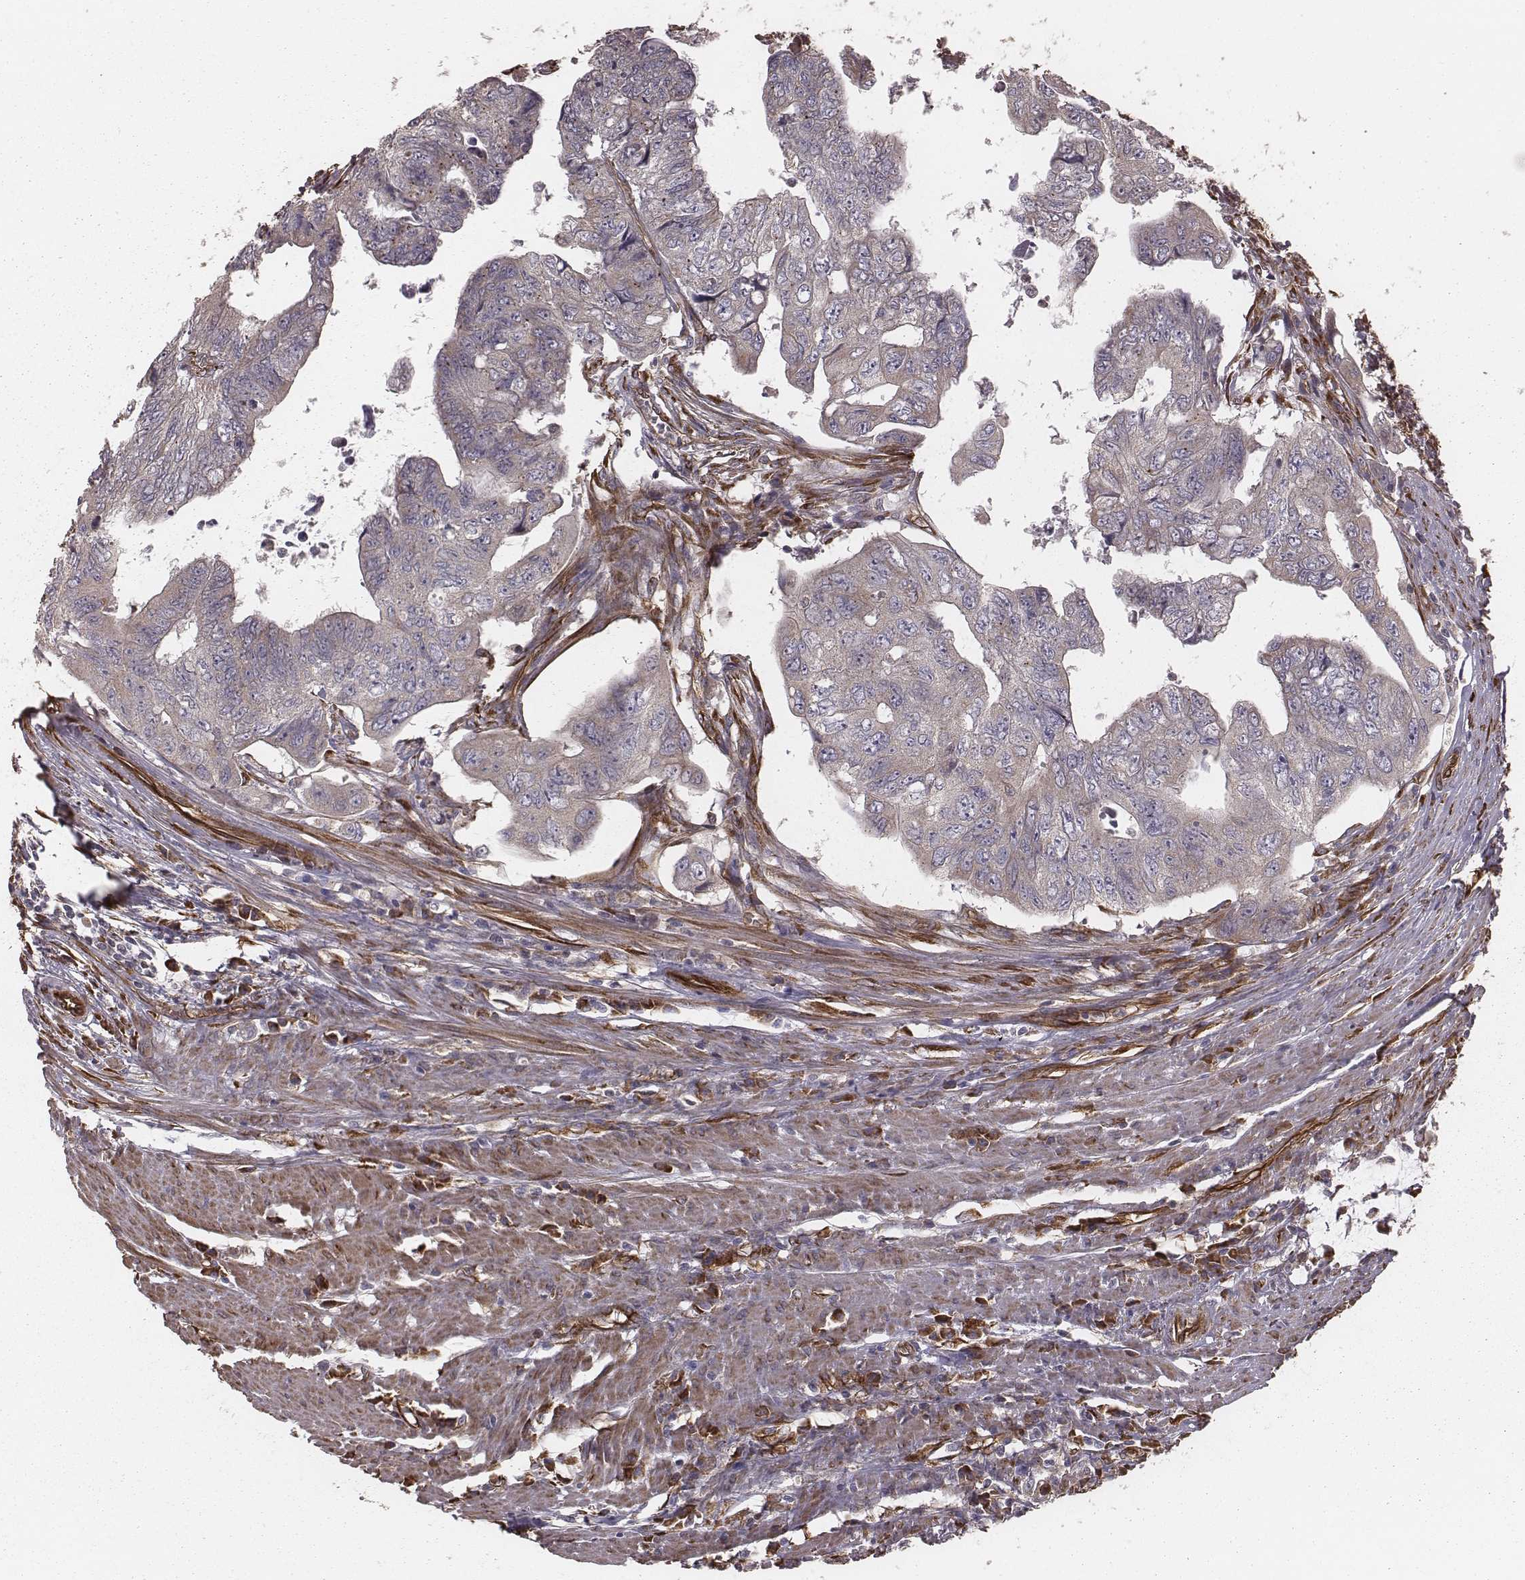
{"staining": {"intensity": "negative", "quantity": "none", "location": "none"}, "tissue": "colorectal cancer", "cell_type": "Tumor cells", "image_type": "cancer", "snomed": [{"axis": "morphology", "description": "Adenocarcinoma, NOS"}, {"axis": "topography", "description": "Colon"}], "caption": "This is a image of immunohistochemistry (IHC) staining of colorectal adenocarcinoma, which shows no staining in tumor cells.", "gene": "PALMD", "patient": {"sex": "male", "age": 57}}